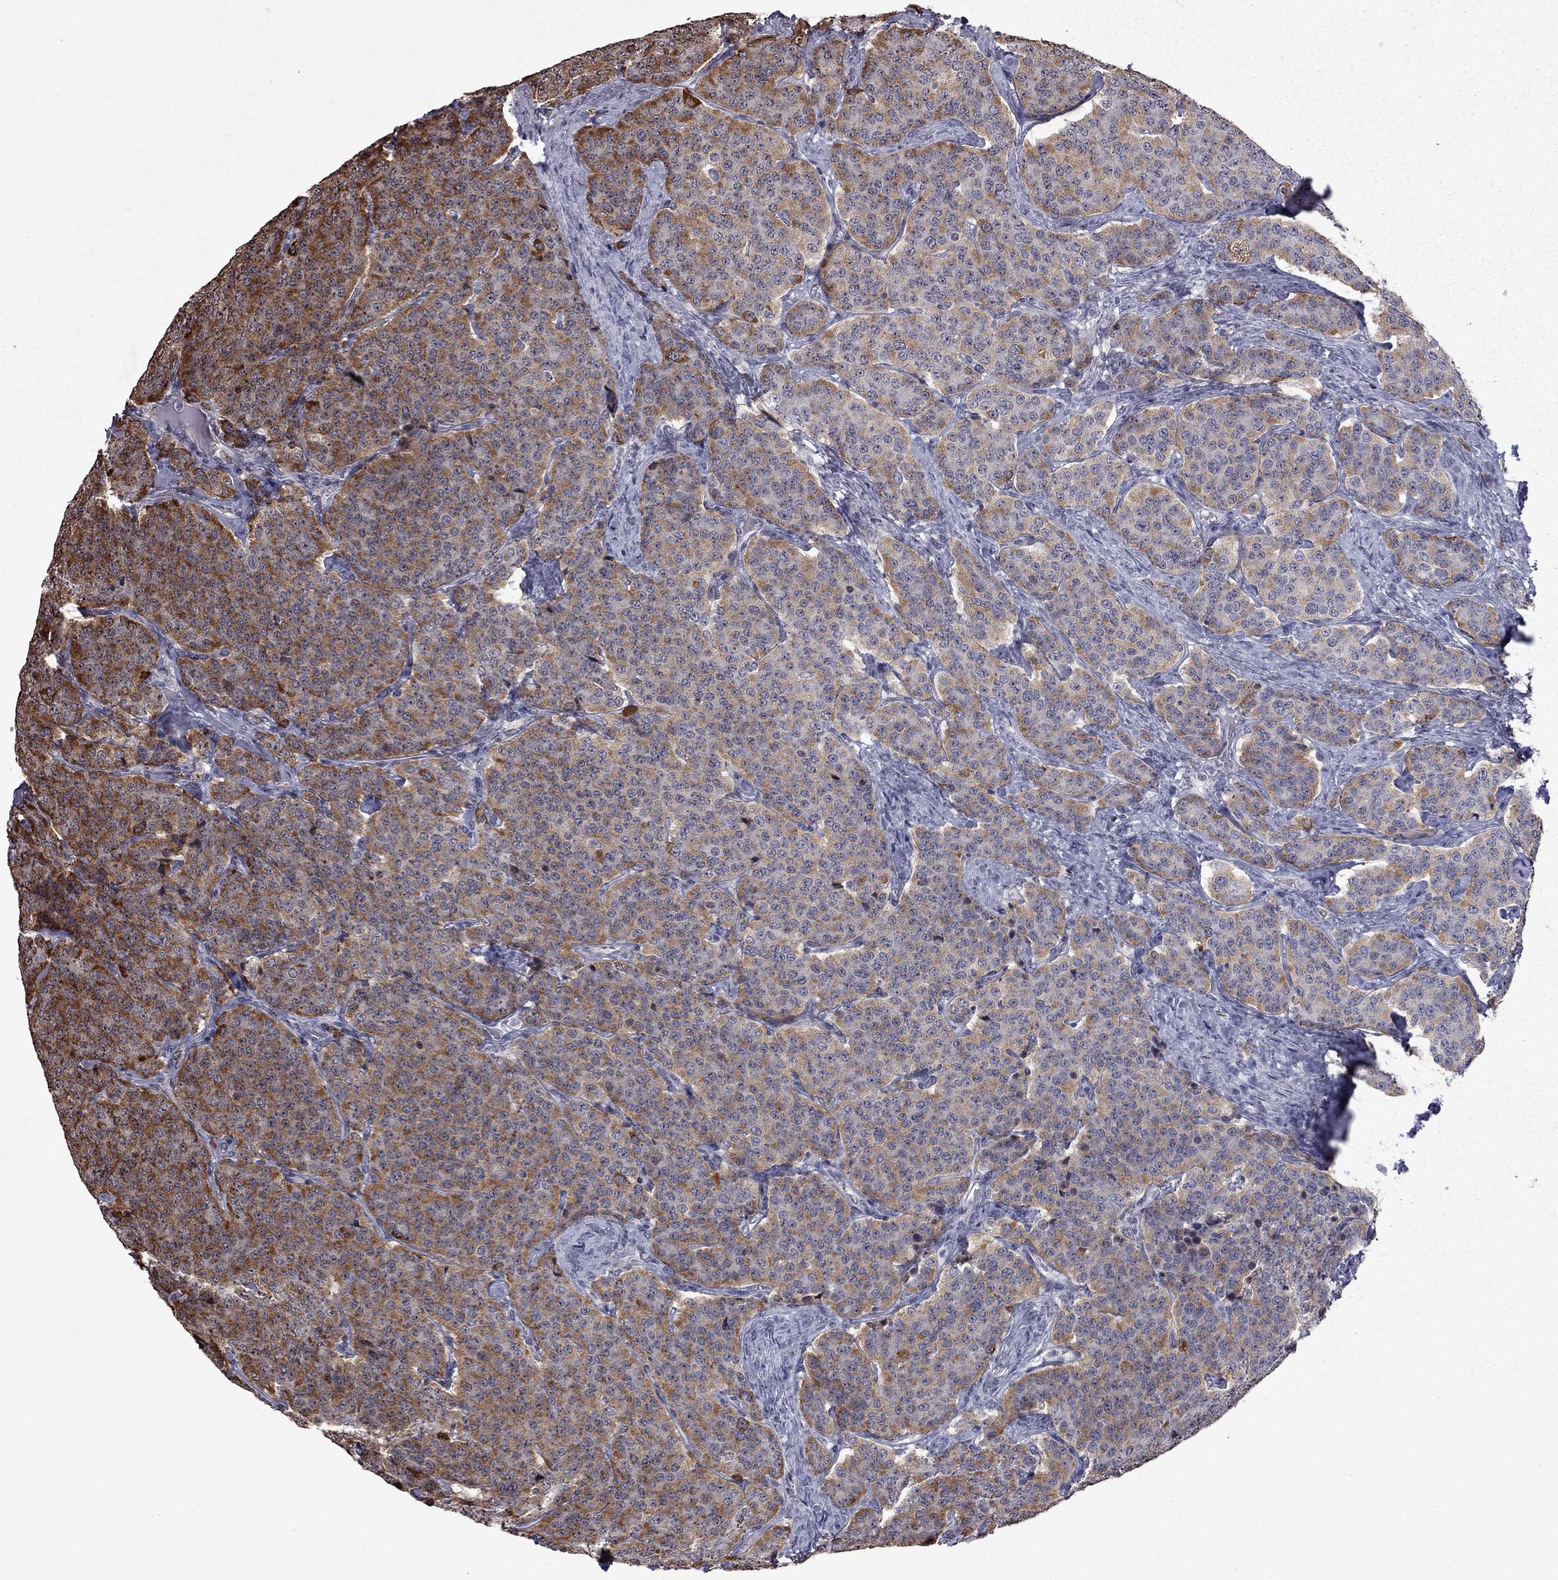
{"staining": {"intensity": "strong", "quantity": "<25%", "location": "cytoplasmic/membranous"}, "tissue": "carcinoid", "cell_type": "Tumor cells", "image_type": "cancer", "snomed": [{"axis": "morphology", "description": "Carcinoid, malignant, NOS"}, {"axis": "topography", "description": "Small intestine"}], "caption": "There is medium levels of strong cytoplasmic/membranous staining in tumor cells of carcinoid, as demonstrated by immunohistochemical staining (brown color).", "gene": "NRARP", "patient": {"sex": "female", "age": 58}}